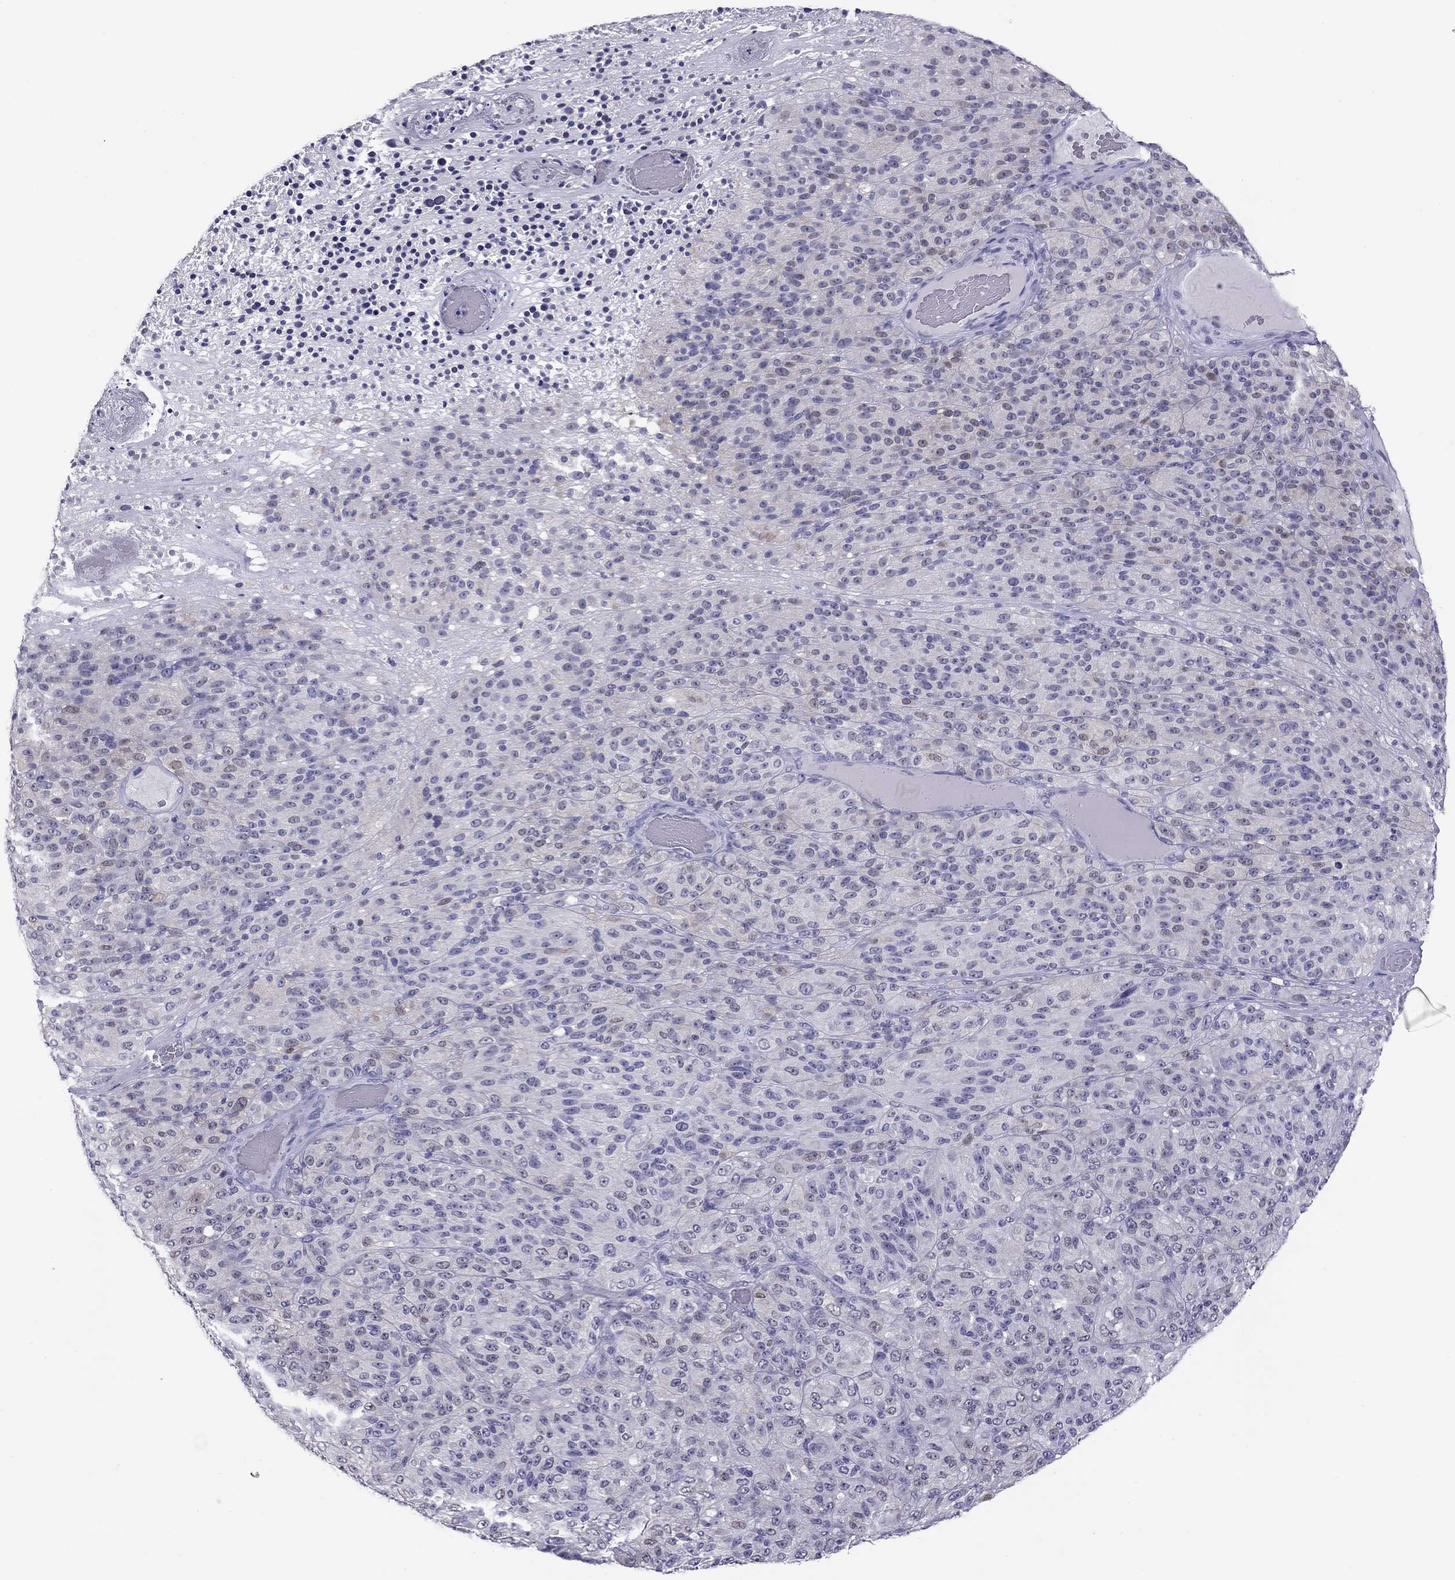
{"staining": {"intensity": "negative", "quantity": "none", "location": "none"}, "tissue": "melanoma", "cell_type": "Tumor cells", "image_type": "cancer", "snomed": [{"axis": "morphology", "description": "Malignant melanoma, Metastatic site"}, {"axis": "topography", "description": "Brain"}], "caption": "High power microscopy image of an immunohistochemistry (IHC) photomicrograph of malignant melanoma (metastatic site), revealing no significant expression in tumor cells.", "gene": "CHRNB3", "patient": {"sex": "female", "age": 56}}